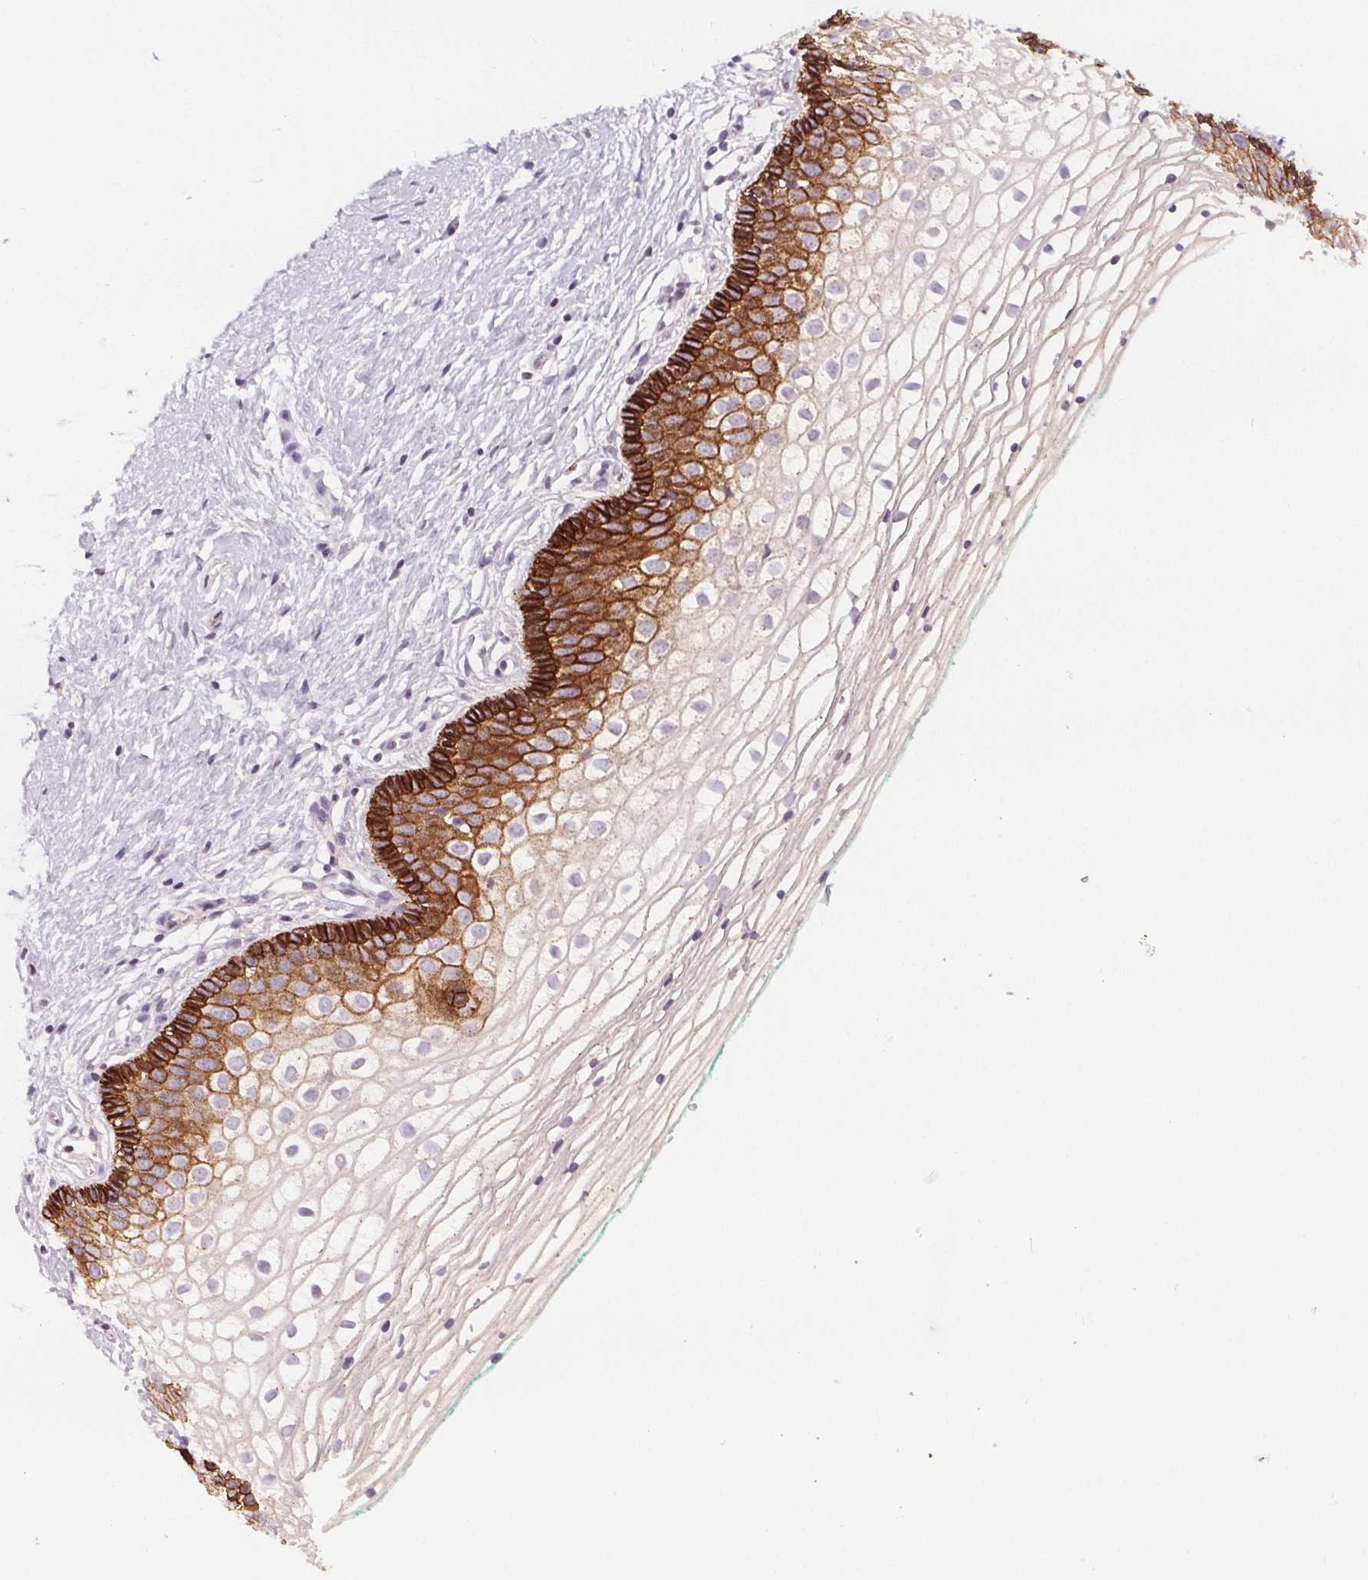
{"staining": {"intensity": "strong", "quantity": "<25%", "location": "cytoplasmic/membranous"}, "tissue": "vagina", "cell_type": "Squamous epithelial cells", "image_type": "normal", "snomed": [{"axis": "morphology", "description": "Normal tissue, NOS"}, {"axis": "topography", "description": "Vagina"}], "caption": "Strong cytoplasmic/membranous positivity is present in about <25% of squamous epithelial cells in benign vagina.", "gene": "ATP1A1", "patient": {"sex": "female", "age": 36}}